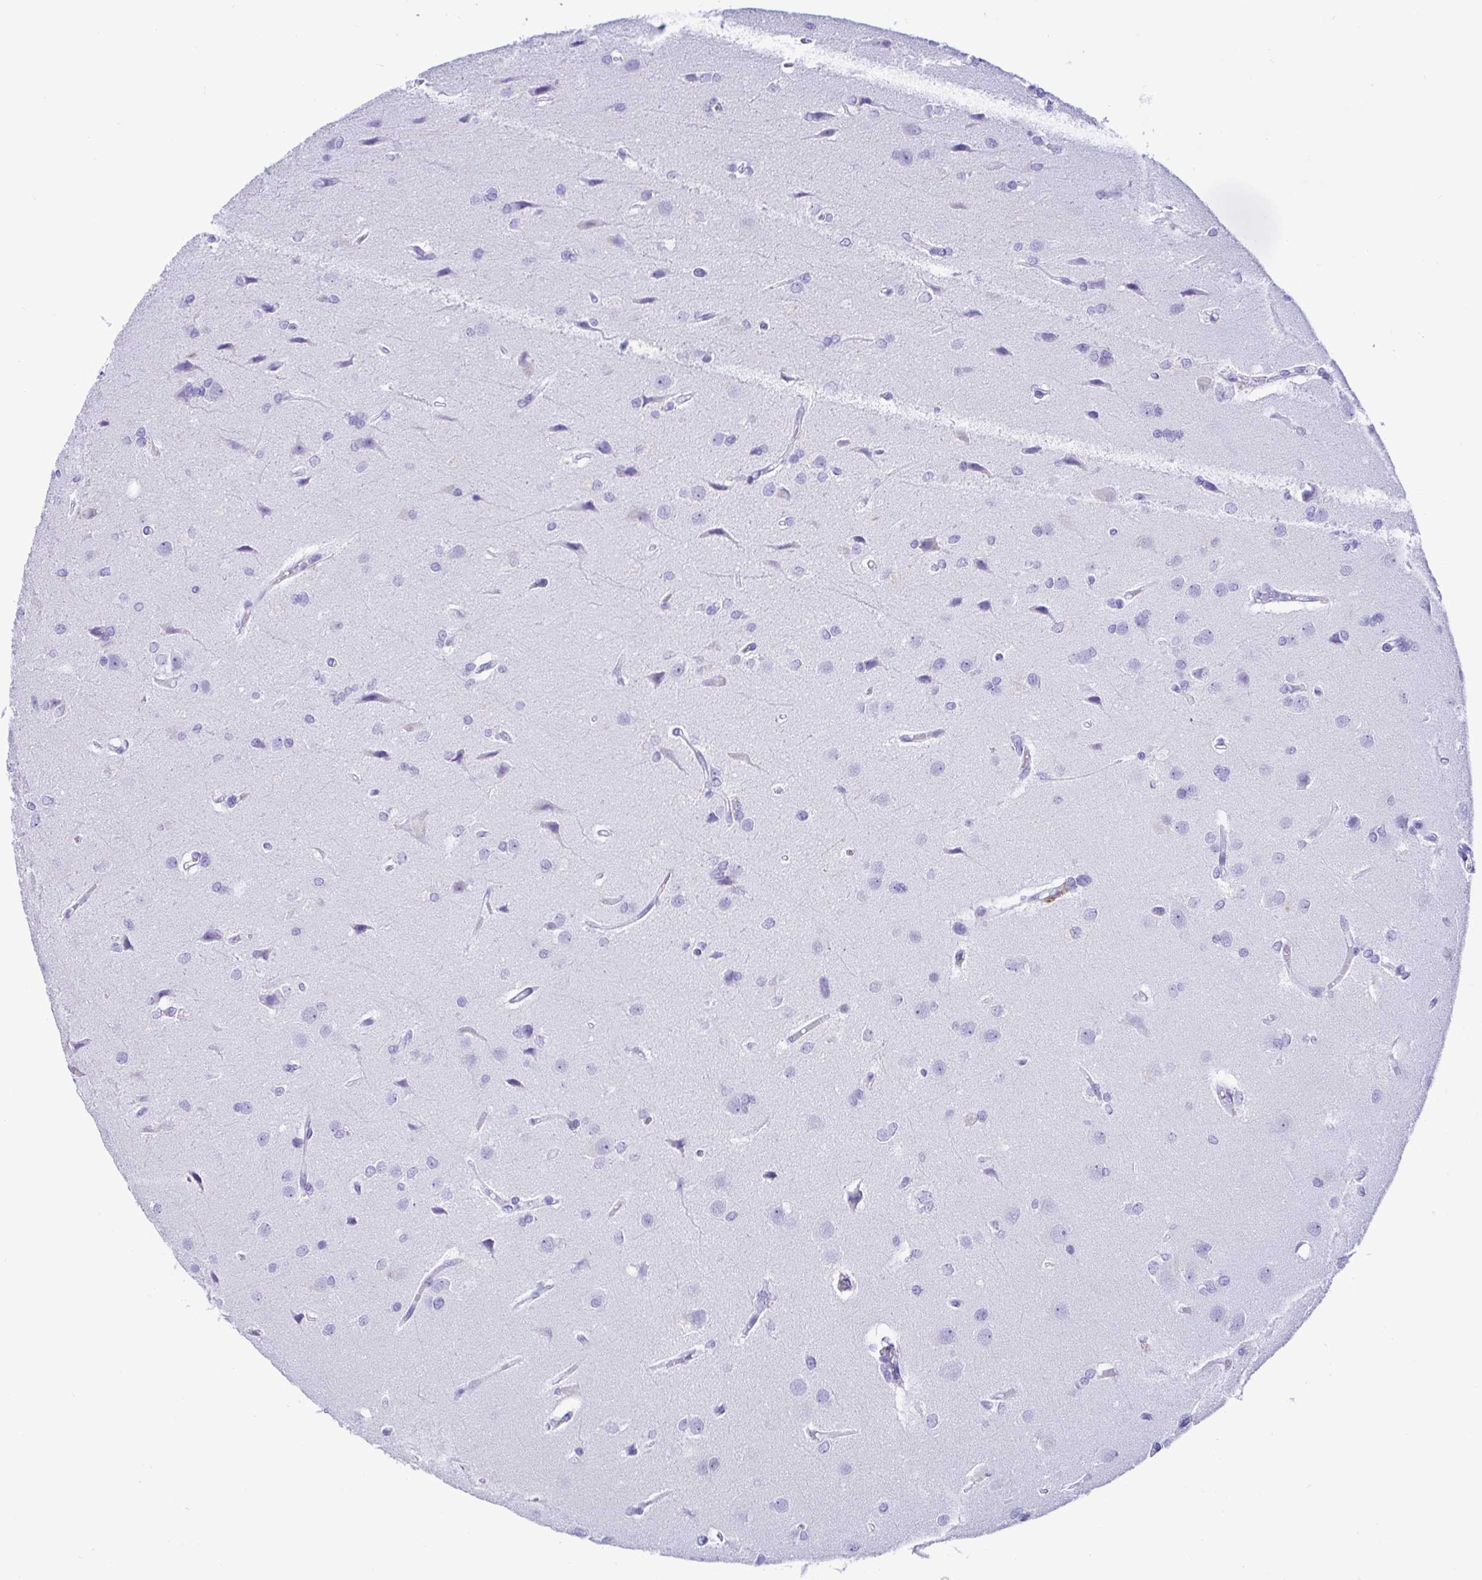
{"staining": {"intensity": "negative", "quantity": "none", "location": "none"}, "tissue": "glioma", "cell_type": "Tumor cells", "image_type": "cancer", "snomed": [{"axis": "morphology", "description": "Glioma, malignant, High grade"}, {"axis": "topography", "description": "Brain"}], "caption": "Tumor cells show no significant staining in malignant high-grade glioma.", "gene": "CD5", "patient": {"sex": "female", "age": 70}}